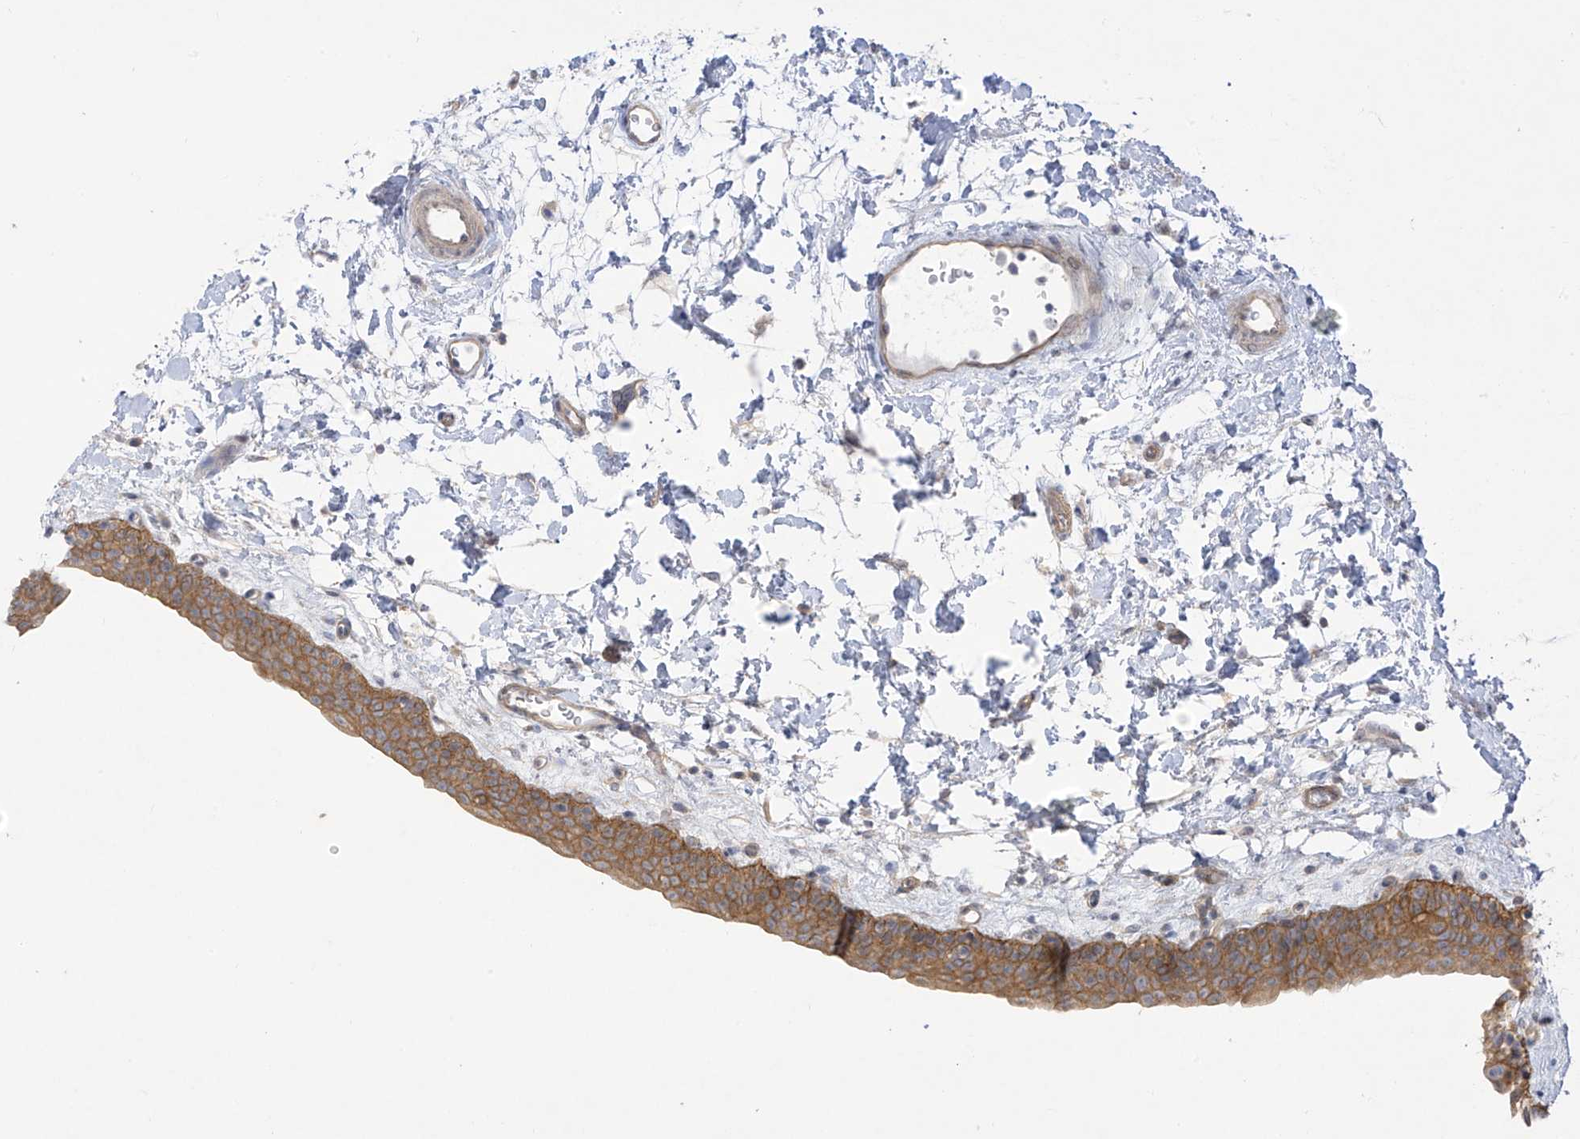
{"staining": {"intensity": "moderate", "quantity": ">75%", "location": "cytoplasmic/membranous"}, "tissue": "urinary bladder", "cell_type": "Urothelial cells", "image_type": "normal", "snomed": [{"axis": "morphology", "description": "Normal tissue, NOS"}, {"axis": "topography", "description": "Urinary bladder"}], "caption": "Protein staining by immunohistochemistry demonstrates moderate cytoplasmic/membranous expression in approximately >75% of urothelial cells in unremarkable urinary bladder. (IHC, brightfield microscopy, high magnification).", "gene": "EIPR1", "patient": {"sex": "male", "age": 83}}